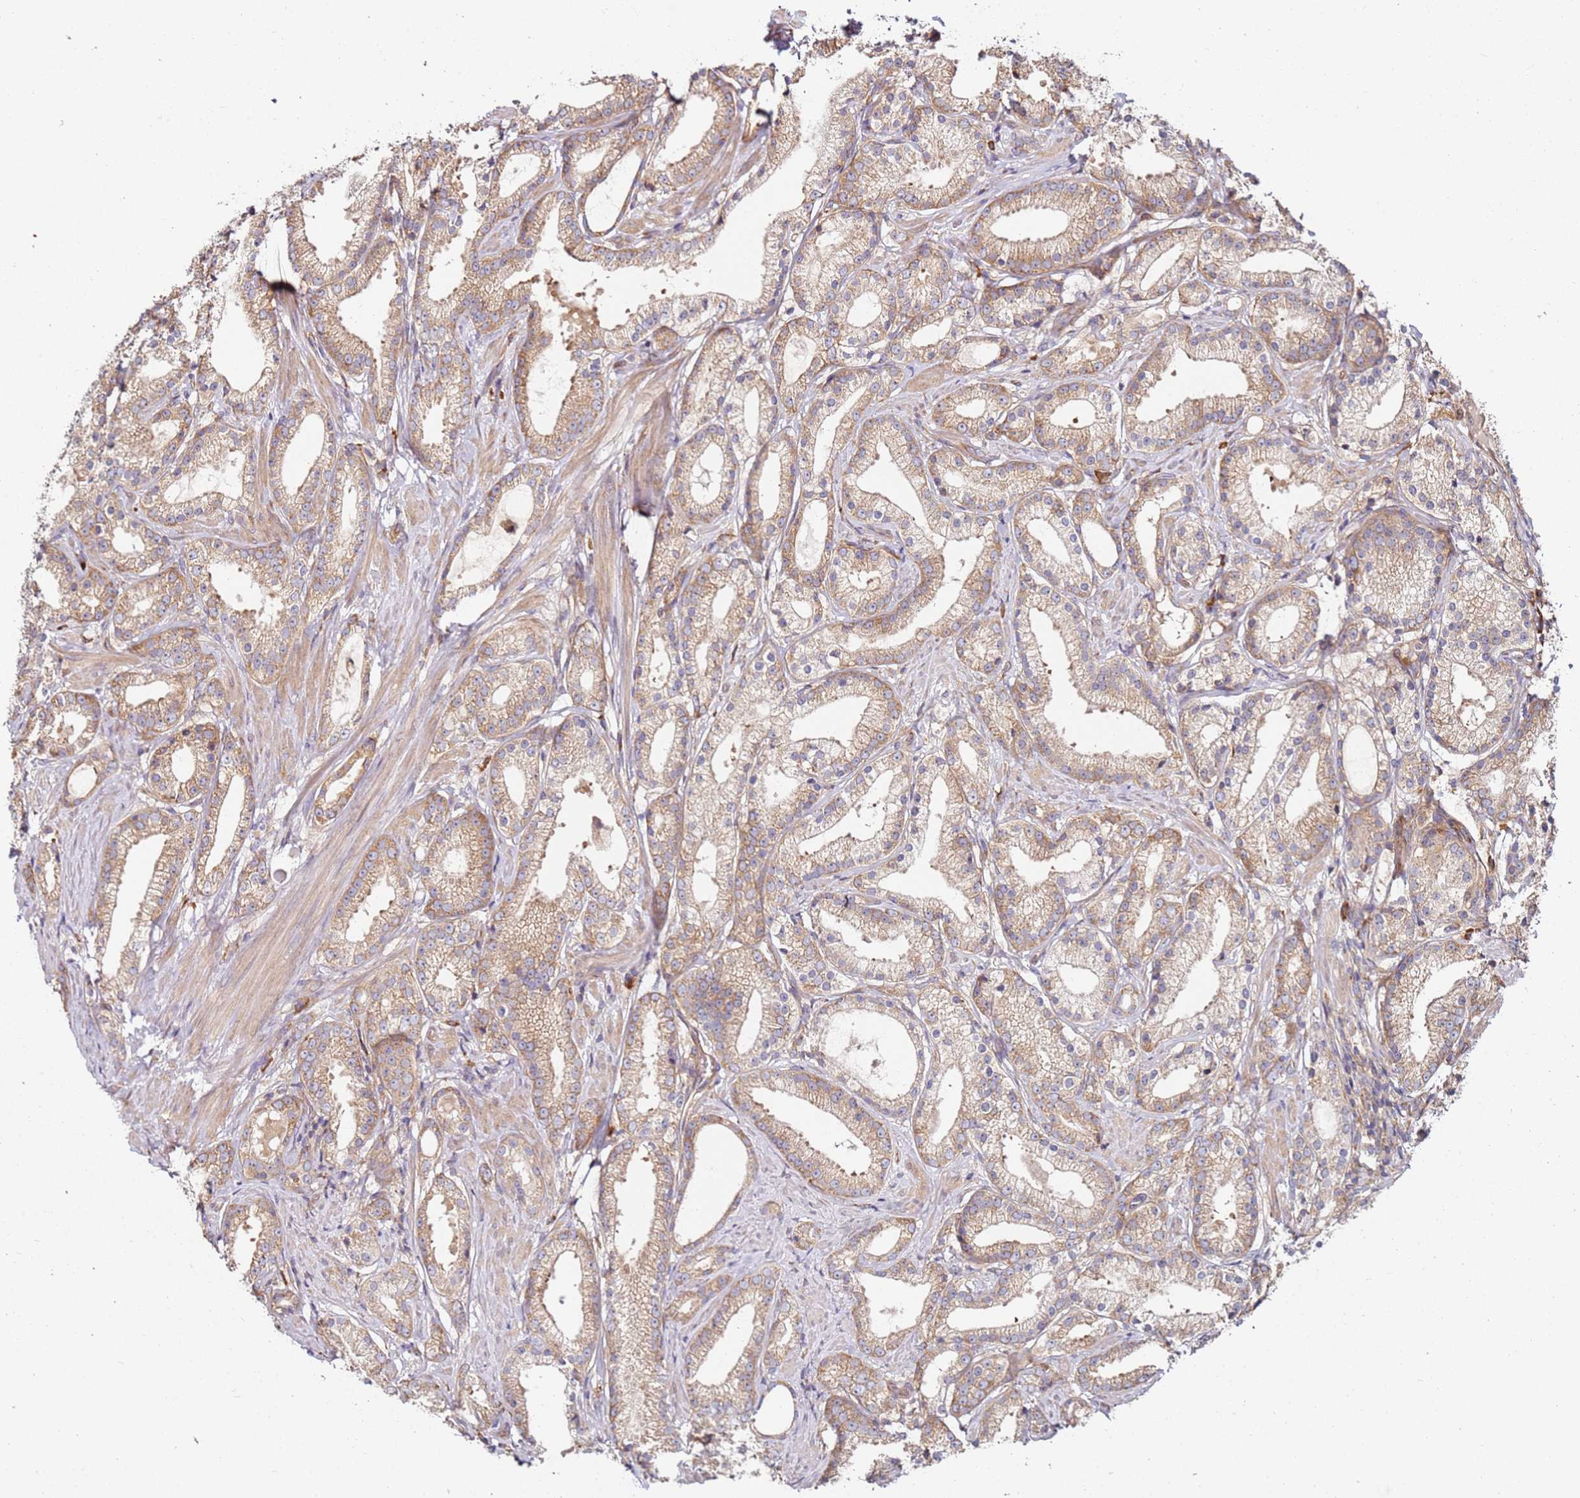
{"staining": {"intensity": "weak", "quantity": ">75%", "location": "cytoplasmic/membranous"}, "tissue": "prostate cancer", "cell_type": "Tumor cells", "image_type": "cancer", "snomed": [{"axis": "morphology", "description": "Adenocarcinoma, Low grade"}, {"axis": "topography", "description": "Prostate"}], "caption": "IHC of prostate adenocarcinoma (low-grade) exhibits low levels of weak cytoplasmic/membranous expression in approximately >75% of tumor cells.", "gene": "RPS3A", "patient": {"sex": "male", "age": 57}}